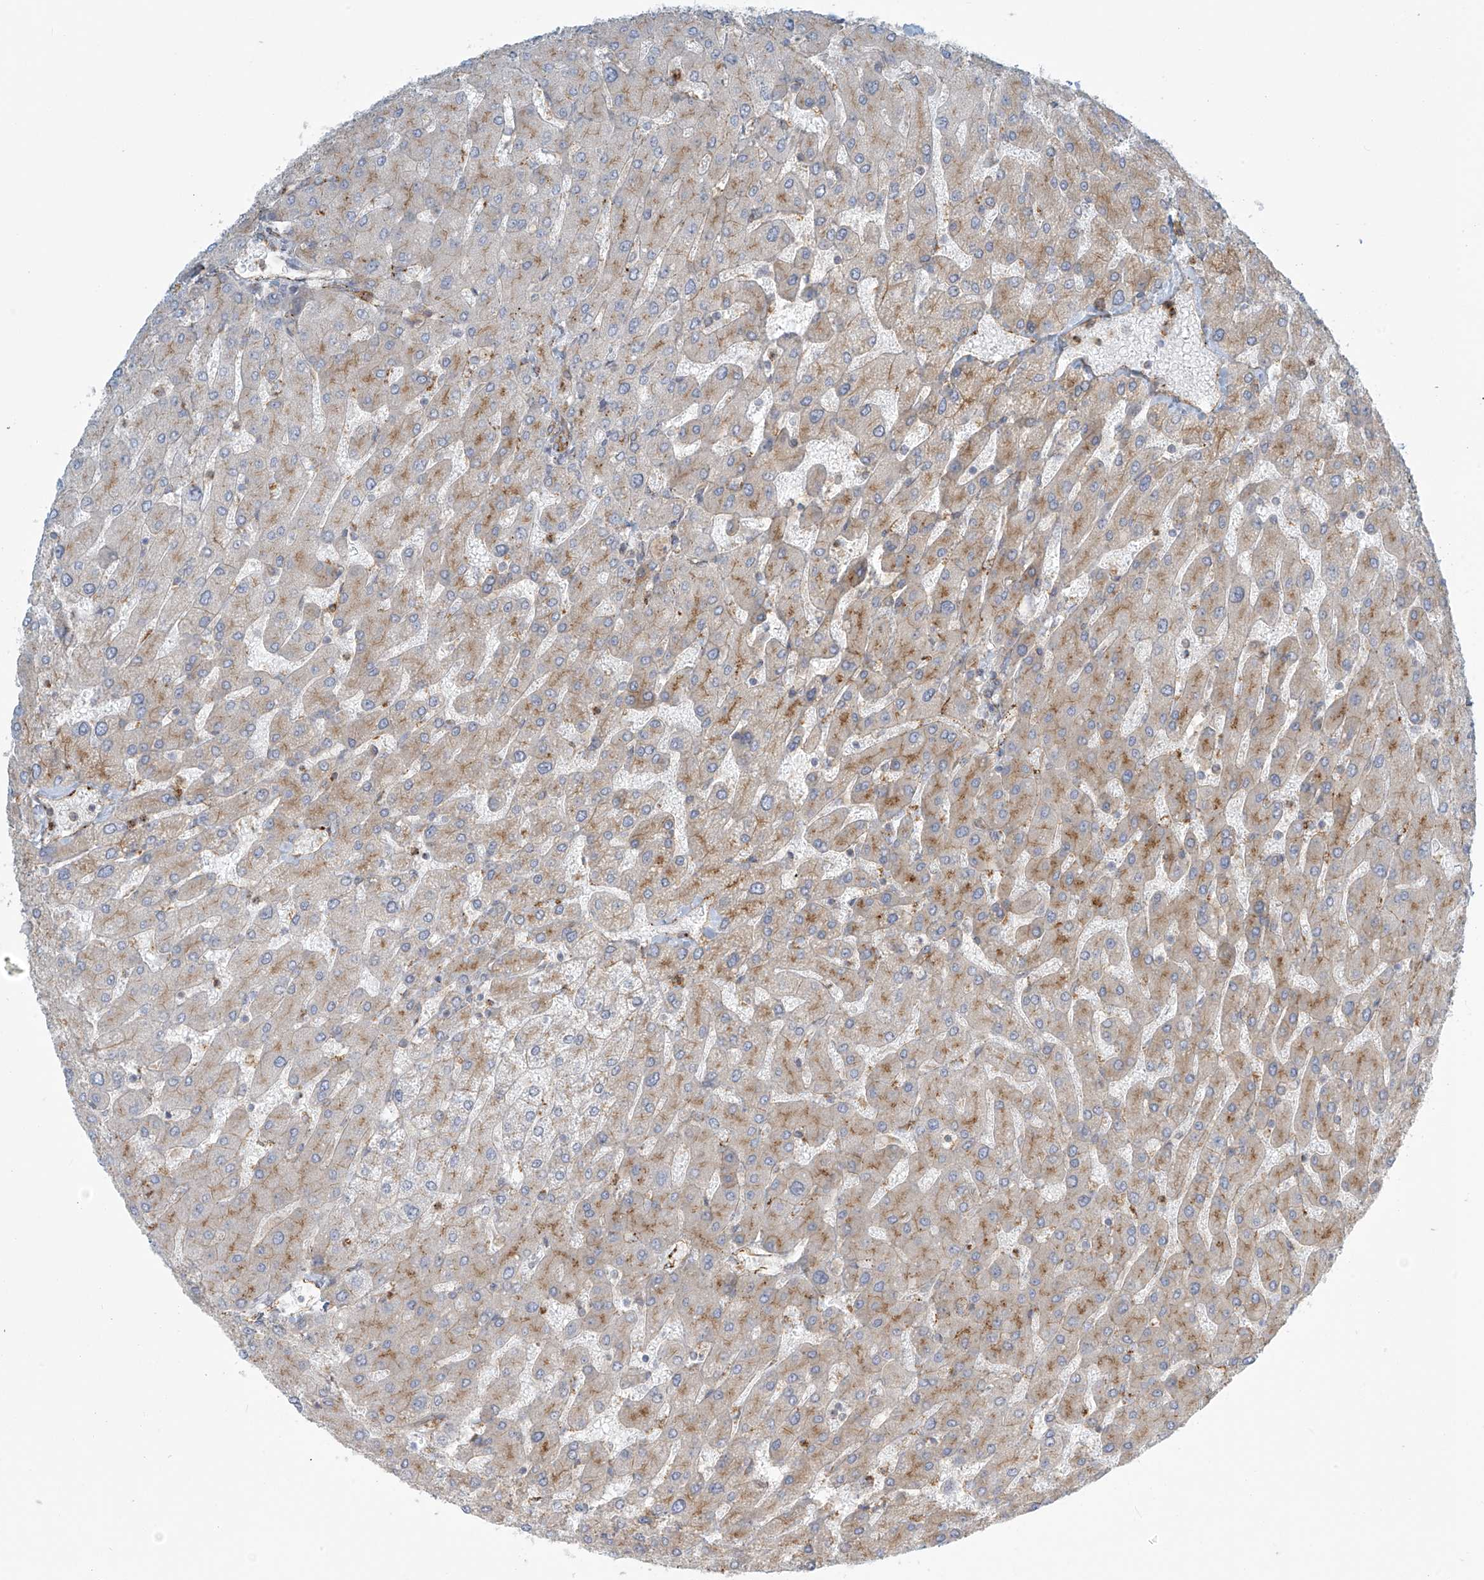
{"staining": {"intensity": "moderate", "quantity": ">75%", "location": "cytoplasmic/membranous"}, "tissue": "liver", "cell_type": "Cholangiocytes", "image_type": "normal", "snomed": [{"axis": "morphology", "description": "Normal tissue, NOS"}, {"axis": "topography", "description": "Liver"}], "caption": "A high-resolution image shows immunohistochemistry (IHC) staining of unremarkable liver, which shows moderate cytoplasmic/membranous staining in about >75% of cholangiocytes.", "gene": "LZTS3", "patient": {"sex": "male", "age": 55}}